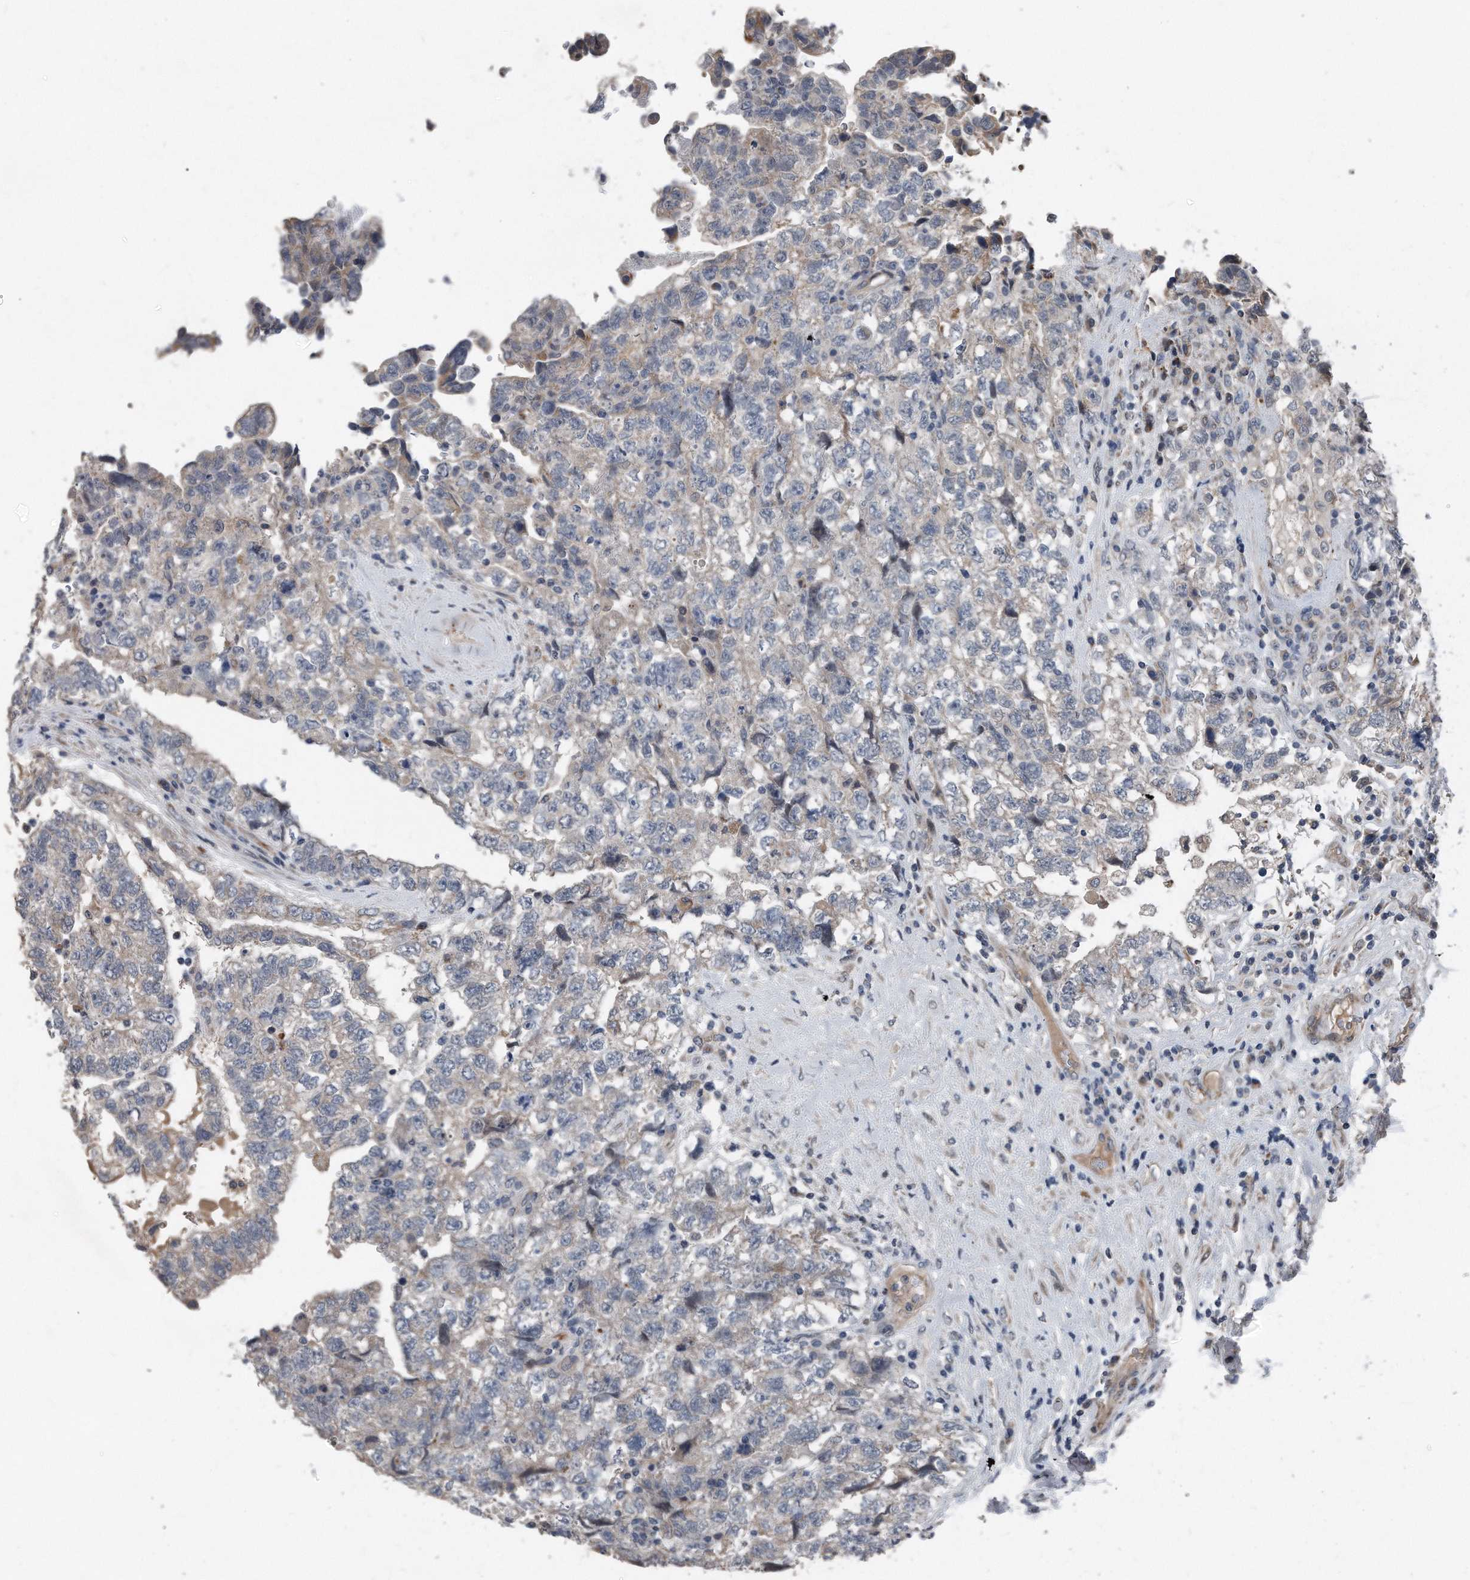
{"staining": {"intensity": "negative", "quantity": "none", "location": "none"}, "tissue": "testis cancer", "cell_type": "Tumor cells", "image_type": "cancer", "snomed": [{"axis": "morphology", "description": "Carcinoma, Embryonal, NOS"}, {"axis": "topography", "description": "Testis"}], "caption": "Immunohistochemistry (IHC) micrograph of testis embryonal carcinoma stained for a protein (brown), which exhibits no positivity in tumor cells.", "gene": "DST", "patient": {"sex": "male", "age": 36}}